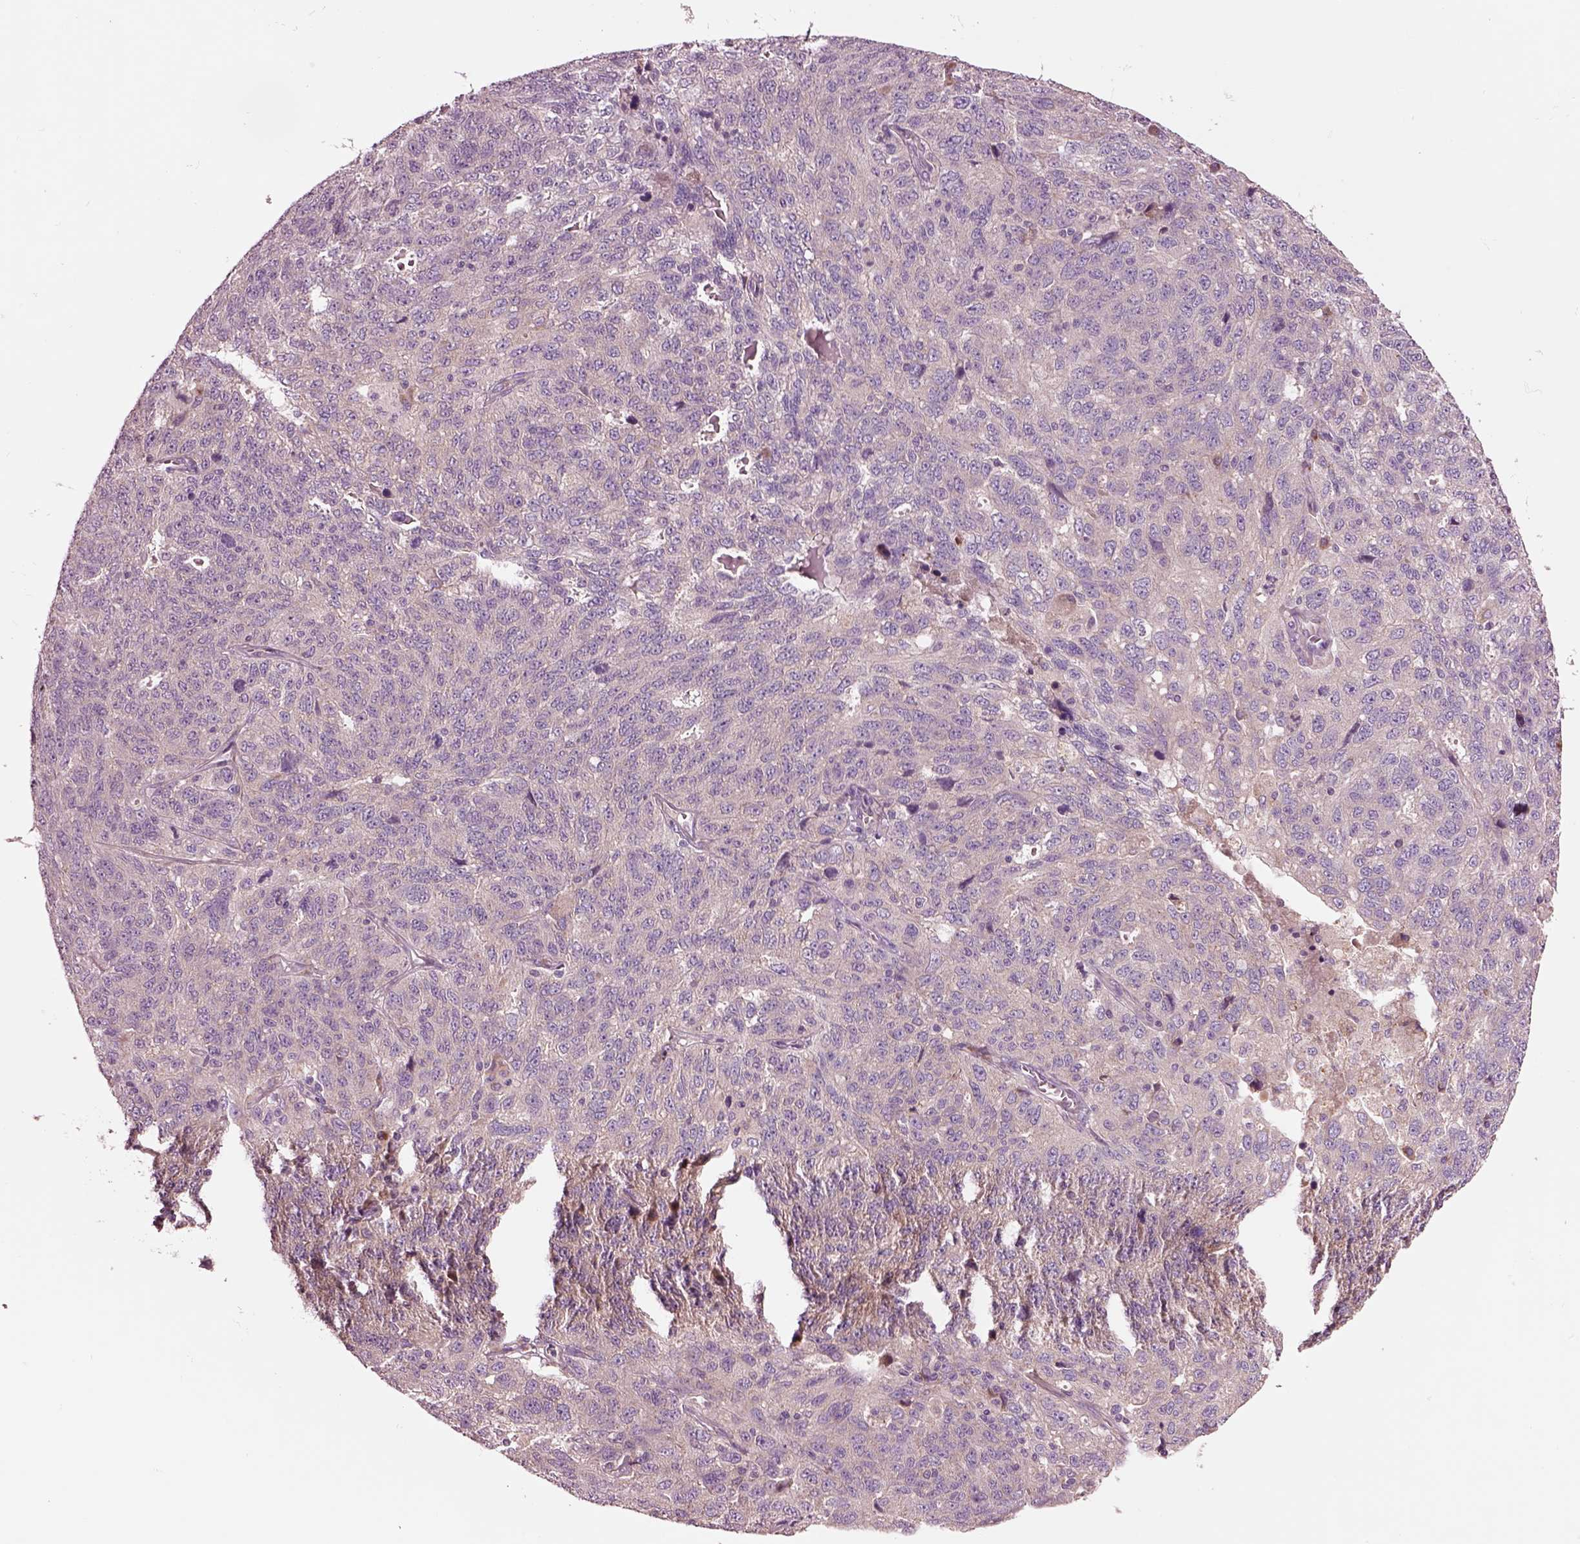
{"staining": {"intensity": "negative", "quantity": "none", "location": "none"}, "tissue": "ovarian cancer", "cell_type": "Tumor cells", "image_type": "cancer", "snomed": [{"axis": "morphology", "description": "Cystadenocarcinoma, serous, NOS"}, {"axis": "topography", "description": "Ovary"}], "caption": "Tumor cells are negative for brown protein staining in ovarian cancer (serous cystadenocarcinoma).", "gene": "SEC23A", "patient": {"sex": "female", "age": 71}}